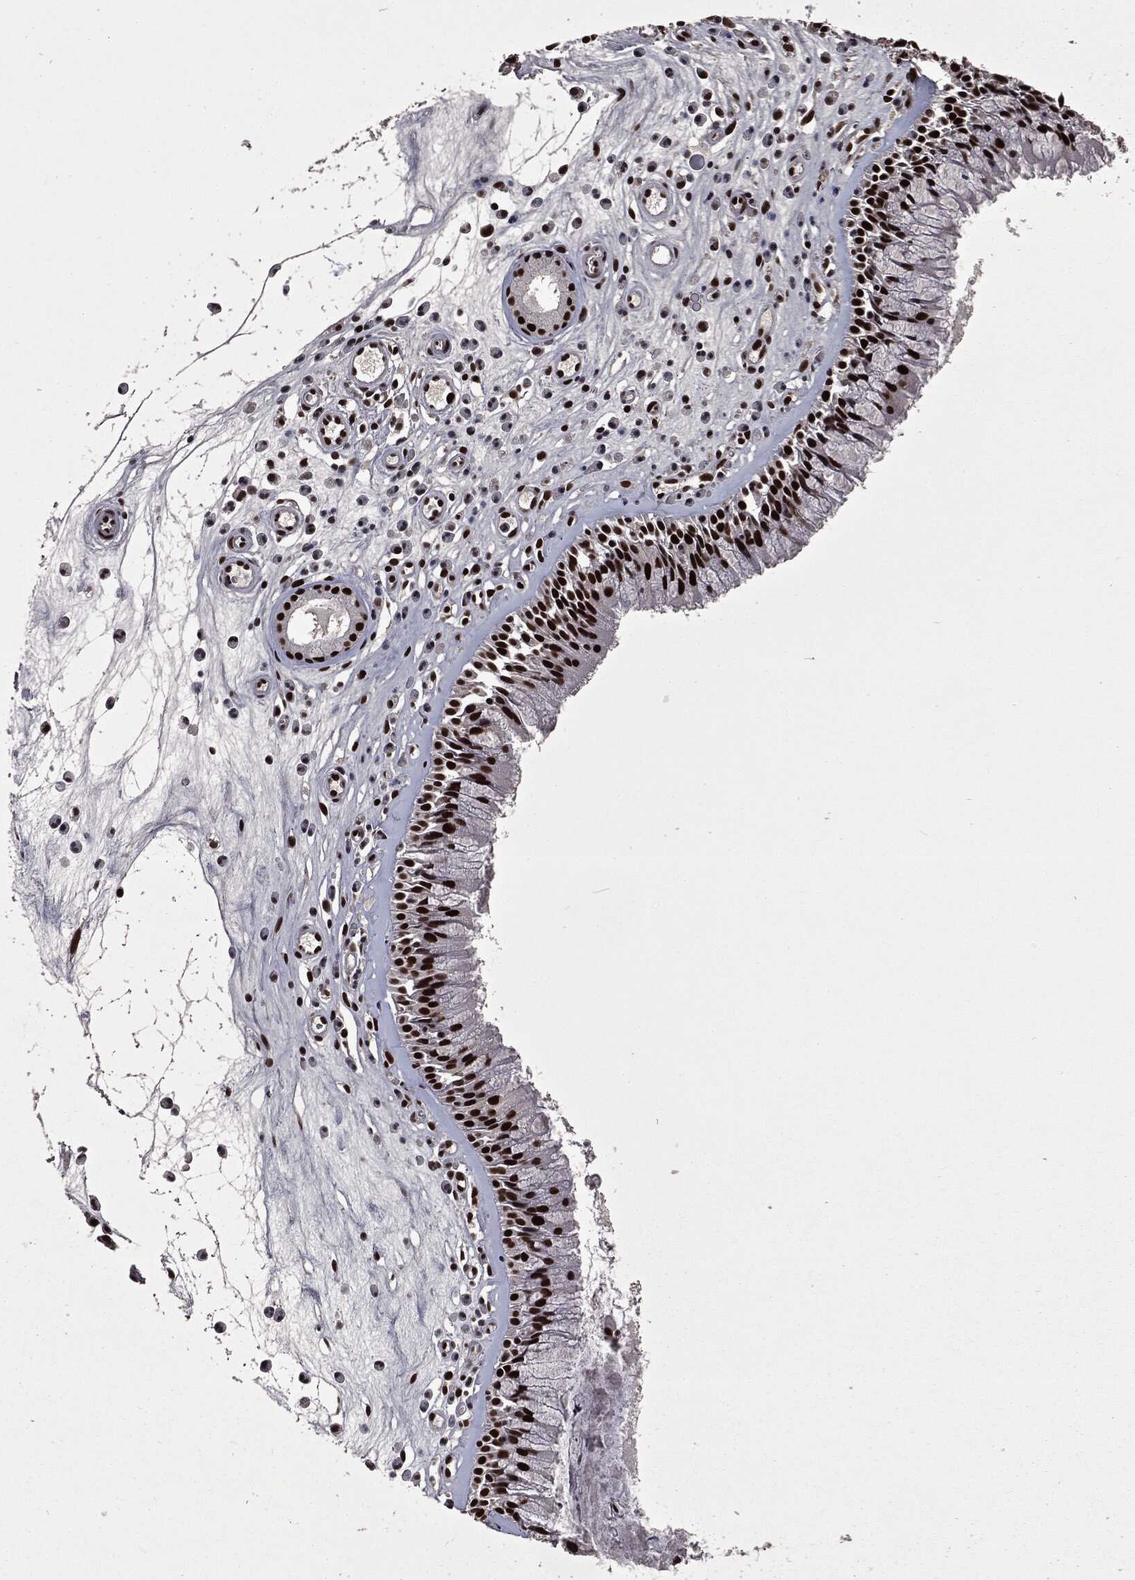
{"staining": {"intensity": "strong", "quantity": ">75%", "location": "nuclear"}, "tissue": "nasopharynx", "cell_type": "Respiratory epithelial cells", "image_type": "normal", "snomed": [{"axis": "morphology", "description": "Normal tissue, NOS"}, {"axis": "topography", "description": "Nasopharynx"}], "caption": "Nasopharynx stained with immunohistochemistry (IHC) shows strong nuclear staining in approximately >75% of respiratory epithelial cells. The protein of interest is shown in brown color, while the nuclei are stained blue.", "gene": "MSH2", "patient": {"sex": "male", "age": 57}}